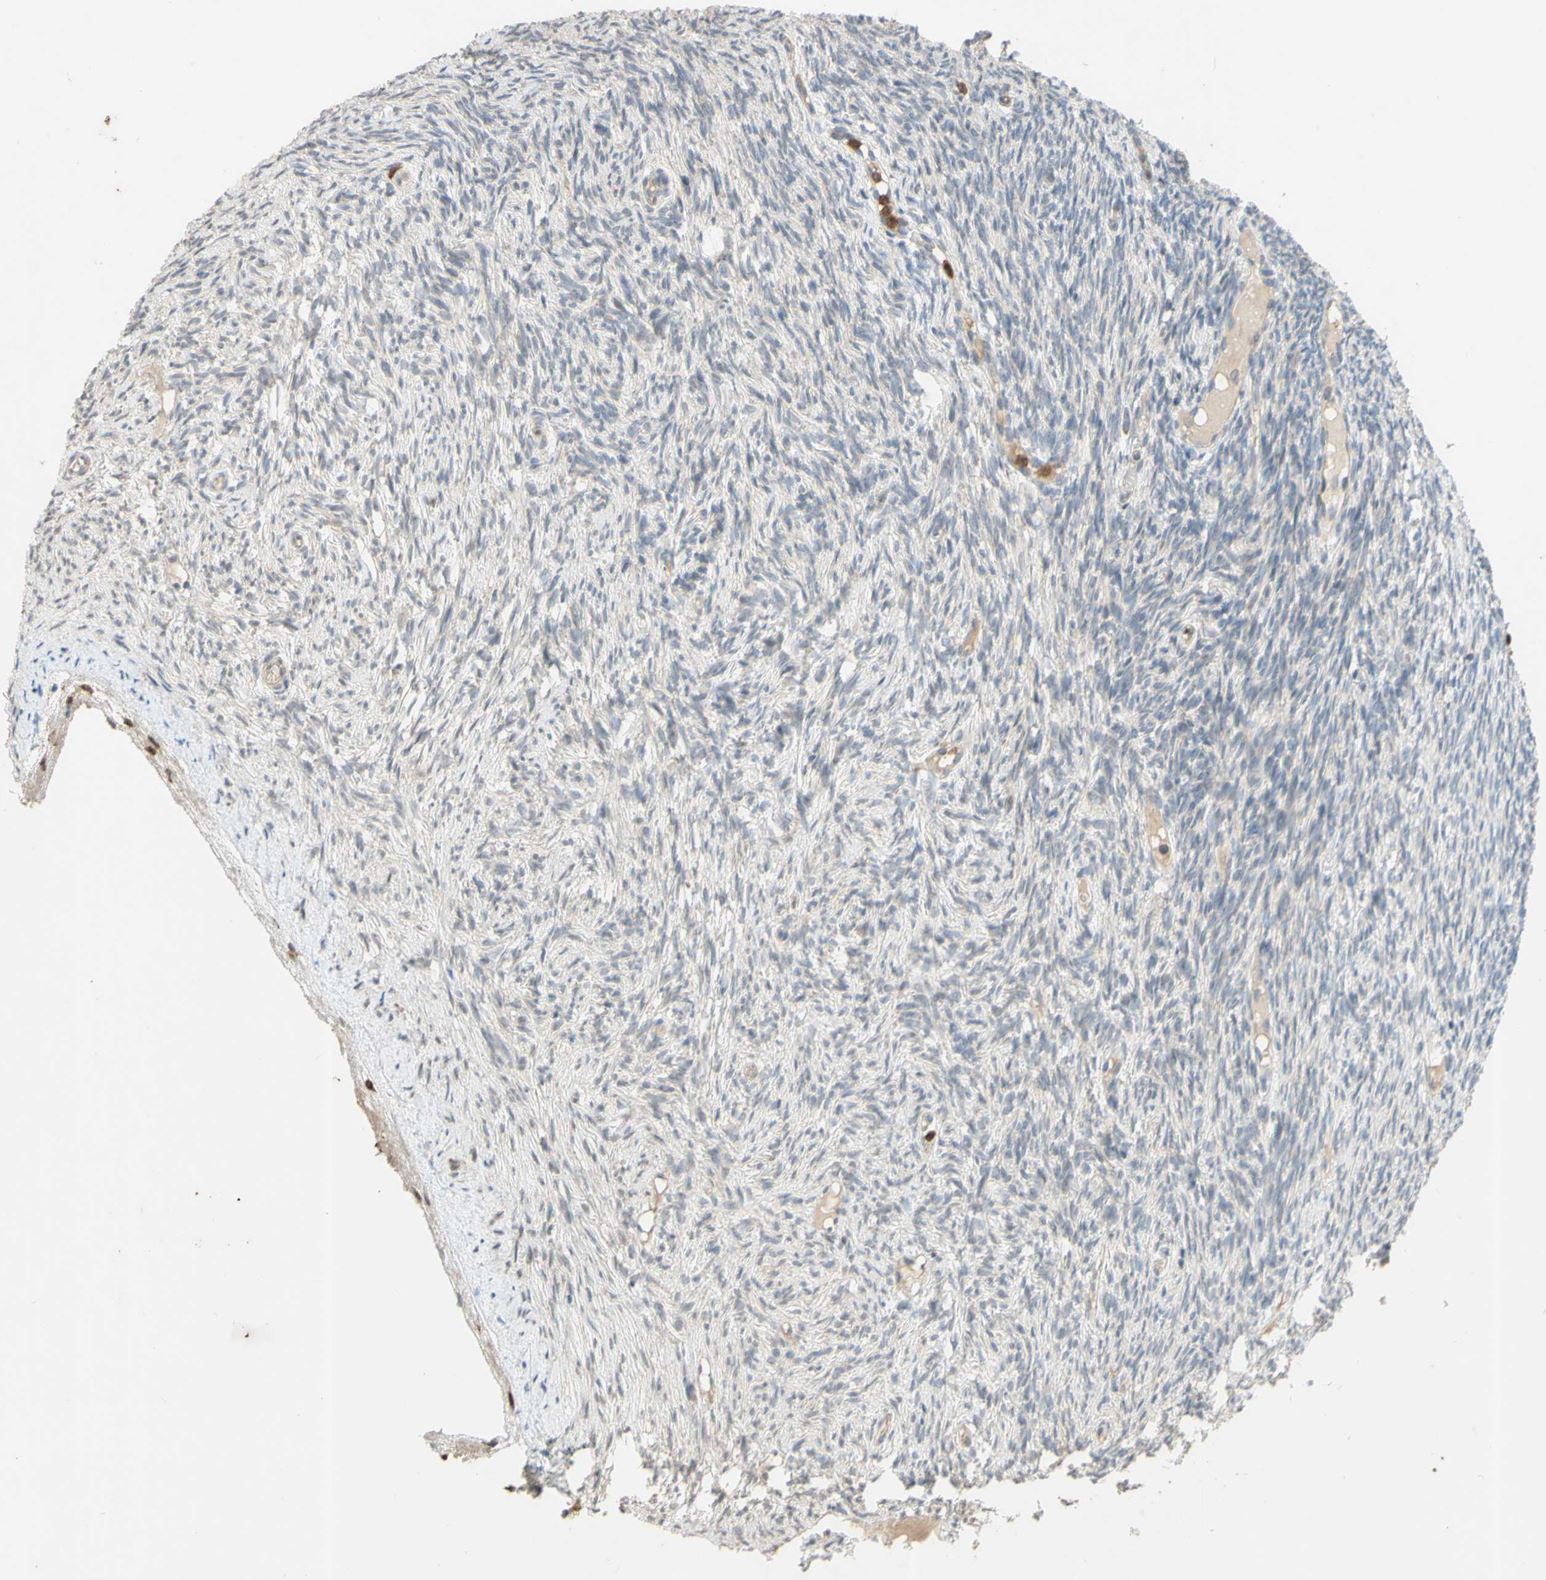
{"staining": {"intensity": "negative", "quantity": "none", "location": "none"}, "tissue": "ovary", "cell_type": "Ovarian stroma cells", "image_type": "normal", "snomed": [{"axis": "morphology", "description": "Normal tissue, NOS"}, {"axis": "topography", "description": "Ovary"}], "caption": "Ovary stained for a protein using IHC shows no staining ovarian stroma cells.", "gene": "GATA1", "patient": {"sex": "female", "age": 33}}